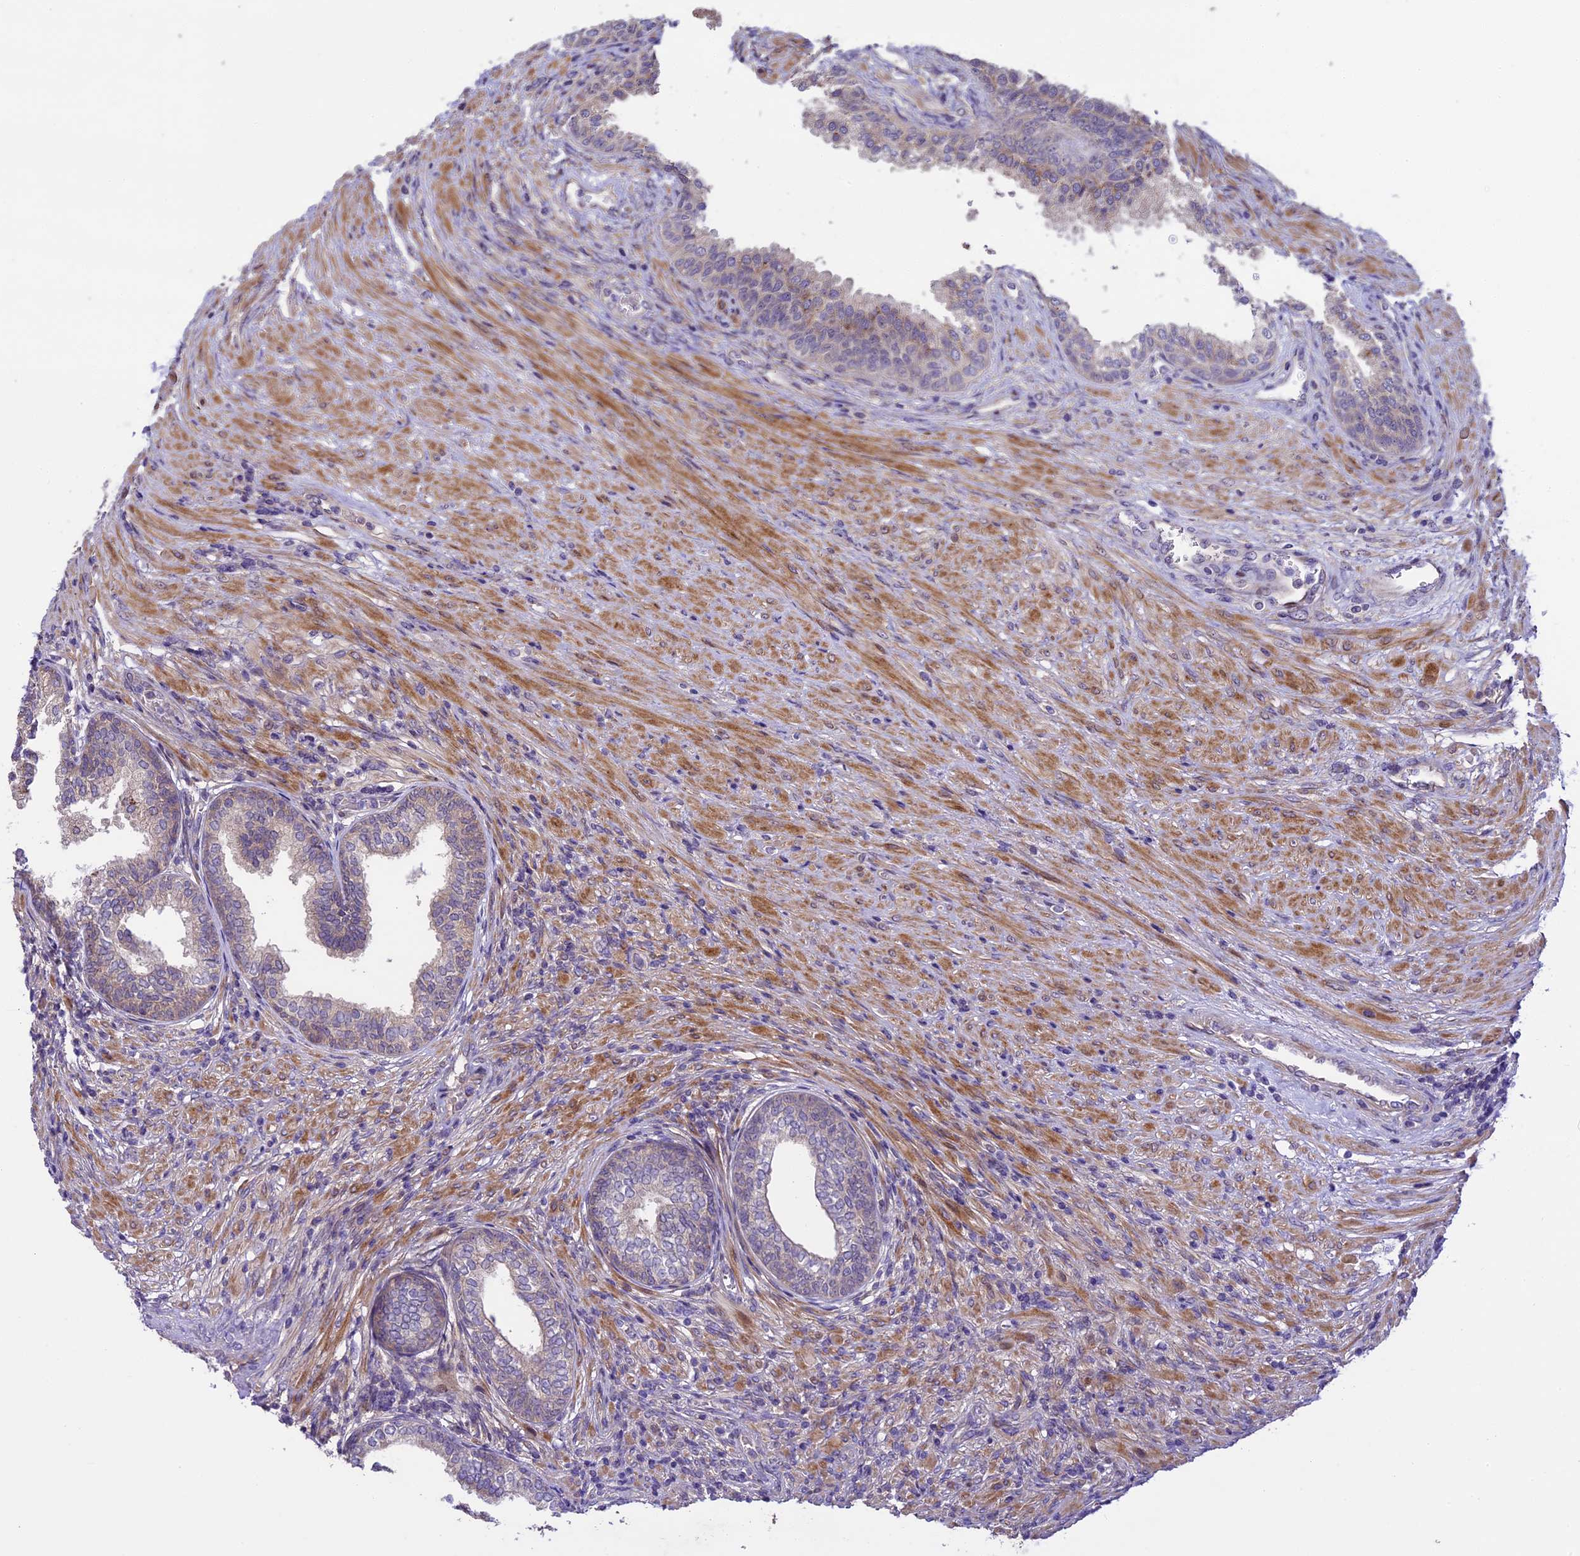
{"staining": {"intensity": "moderate", "quantity": "25%-75%", "location": "cytoplasmic/membranous"}, "tissue": "prostate", "cell_type": "Glandular cells", "image_type": "normal", "snomed": [{"axis": "morphology", "description": "Normal tissue, NOS"}, {"axis": "topography", "description": "Prostate"}], "caption": "High-magnification brightfield microscopy of unremarkable prostate stained with DAB (brown) and counterstained with hematoxylin (blue). glandular cells exhibit moderate cytoplasmic/membranous positivity is present in about25%-75% of cells.", "gene": "SPIRE1", "patient": {"sex": "male", "age": 76}}